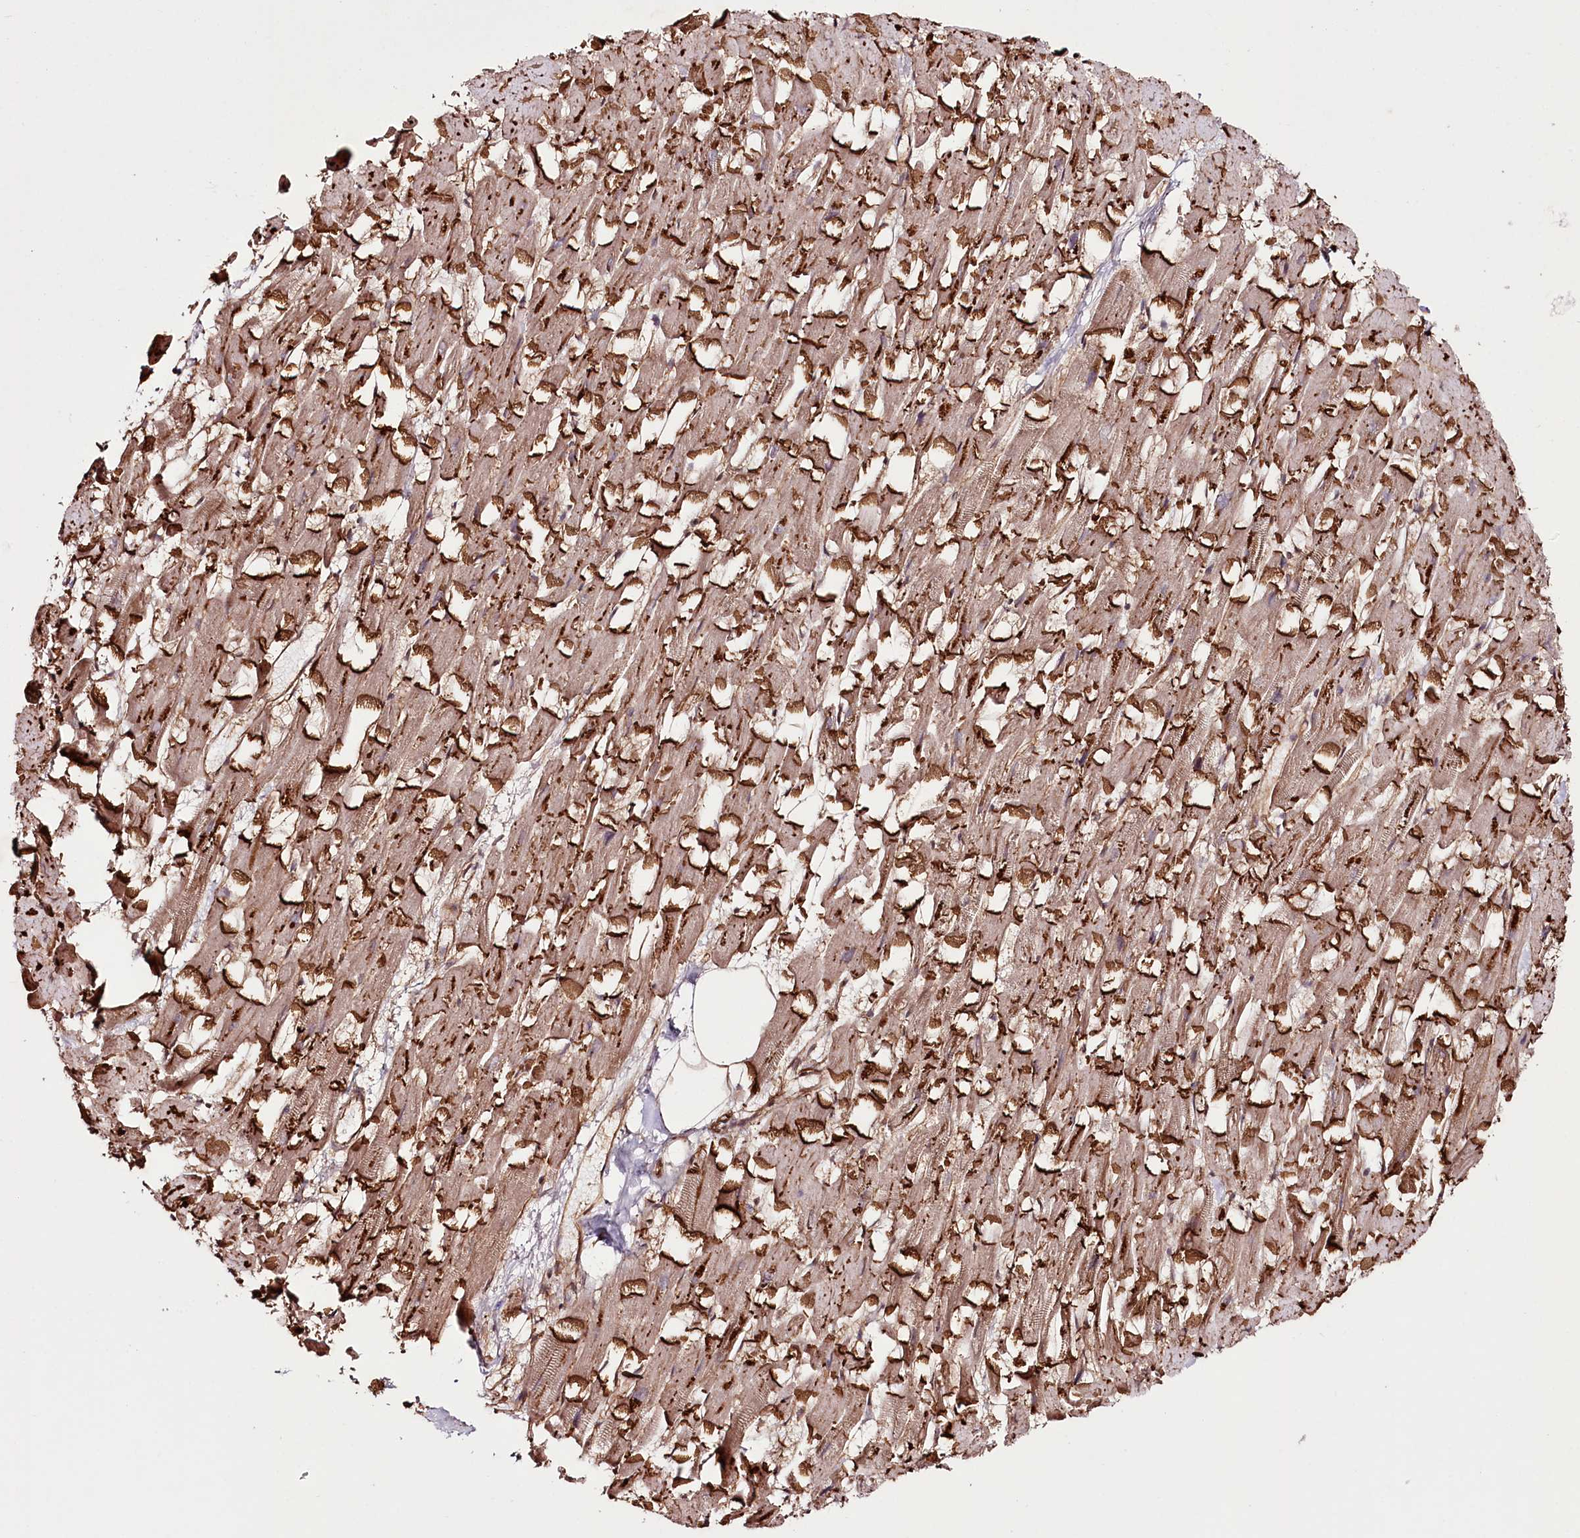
{"staining": {"intensity": "strong", "quantity": ">75%", "location": "cytoplasmic/membranous"}, "tissue": "heart muscle", "cell_type": "Cardiomyocytes", "image_type": "normal", "snomed": [{"axis": "morphology", "description": "Normal tissue, NOS"}, {"axis": "topography", "description": "Heart"}], "caption": "A high amount of strong cytoplasmic/membranous positivity is identified in about >75% of cardiomyocytes in normal heart muscle.", "gene": "DHX29", "patient": {"sex": "female", "age": 64}}